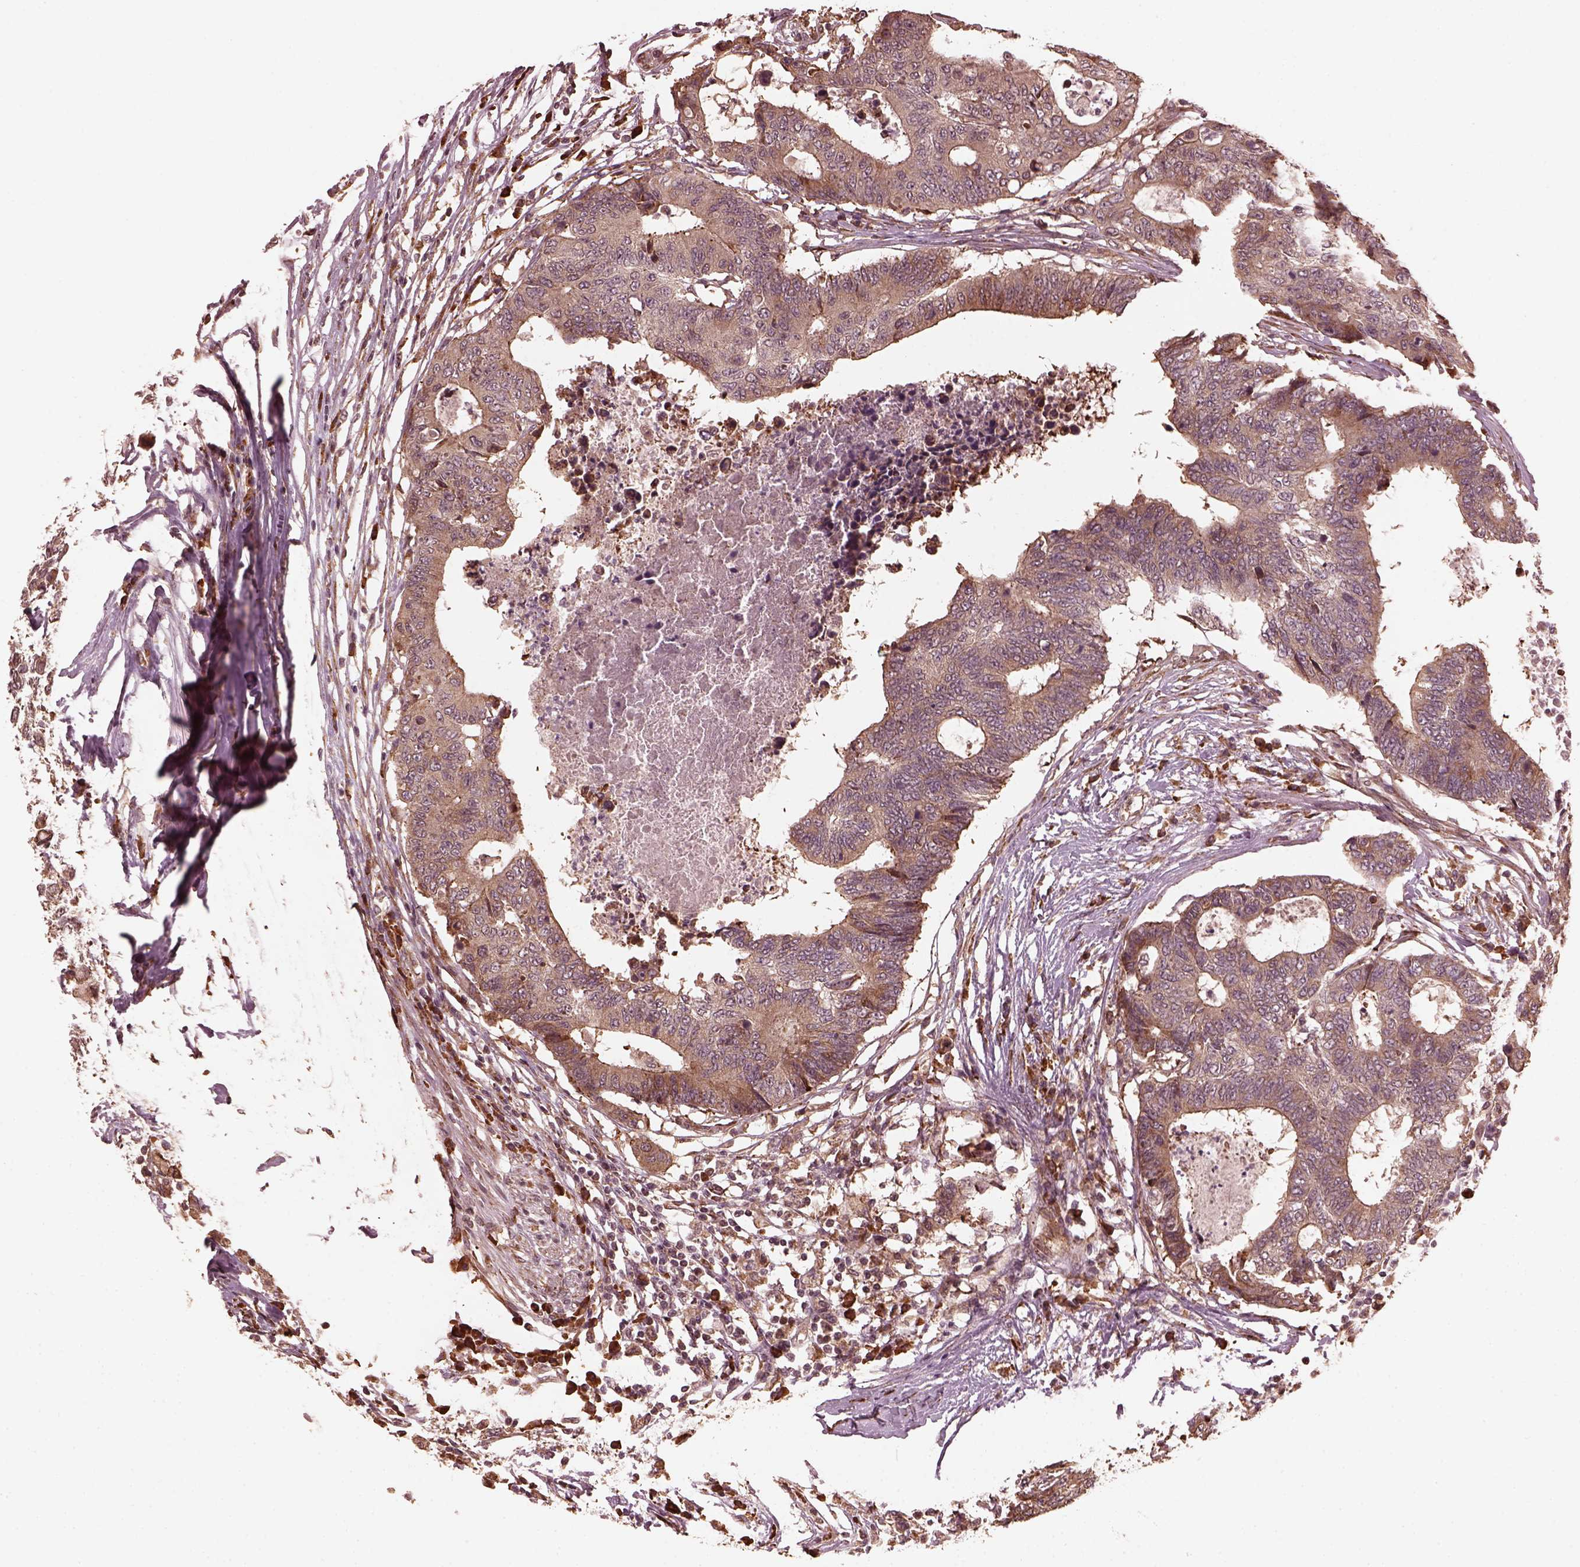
{"staining": {"intensity": "moderate", "quantity": "<25%", "location": "cytoplasmic/membranous"}, "tissue": "colorectal cancer", "cell_type": "Tumor cells", "image_type": "cancer", "snomed": [{"axis": "morphology", "description": "Adenocarcinoma, NOS"}, {"axis": "topography", "description": "Colon"}], "caption": "Immunohistochemistry of adenocarcinoma (colorectal) displays low levels of moderate cytoplasmic/membranous staining in approximately <25% of tumor cells.", "gene": "ZNF292", "patient": {"sex": "female", "age": 48}}